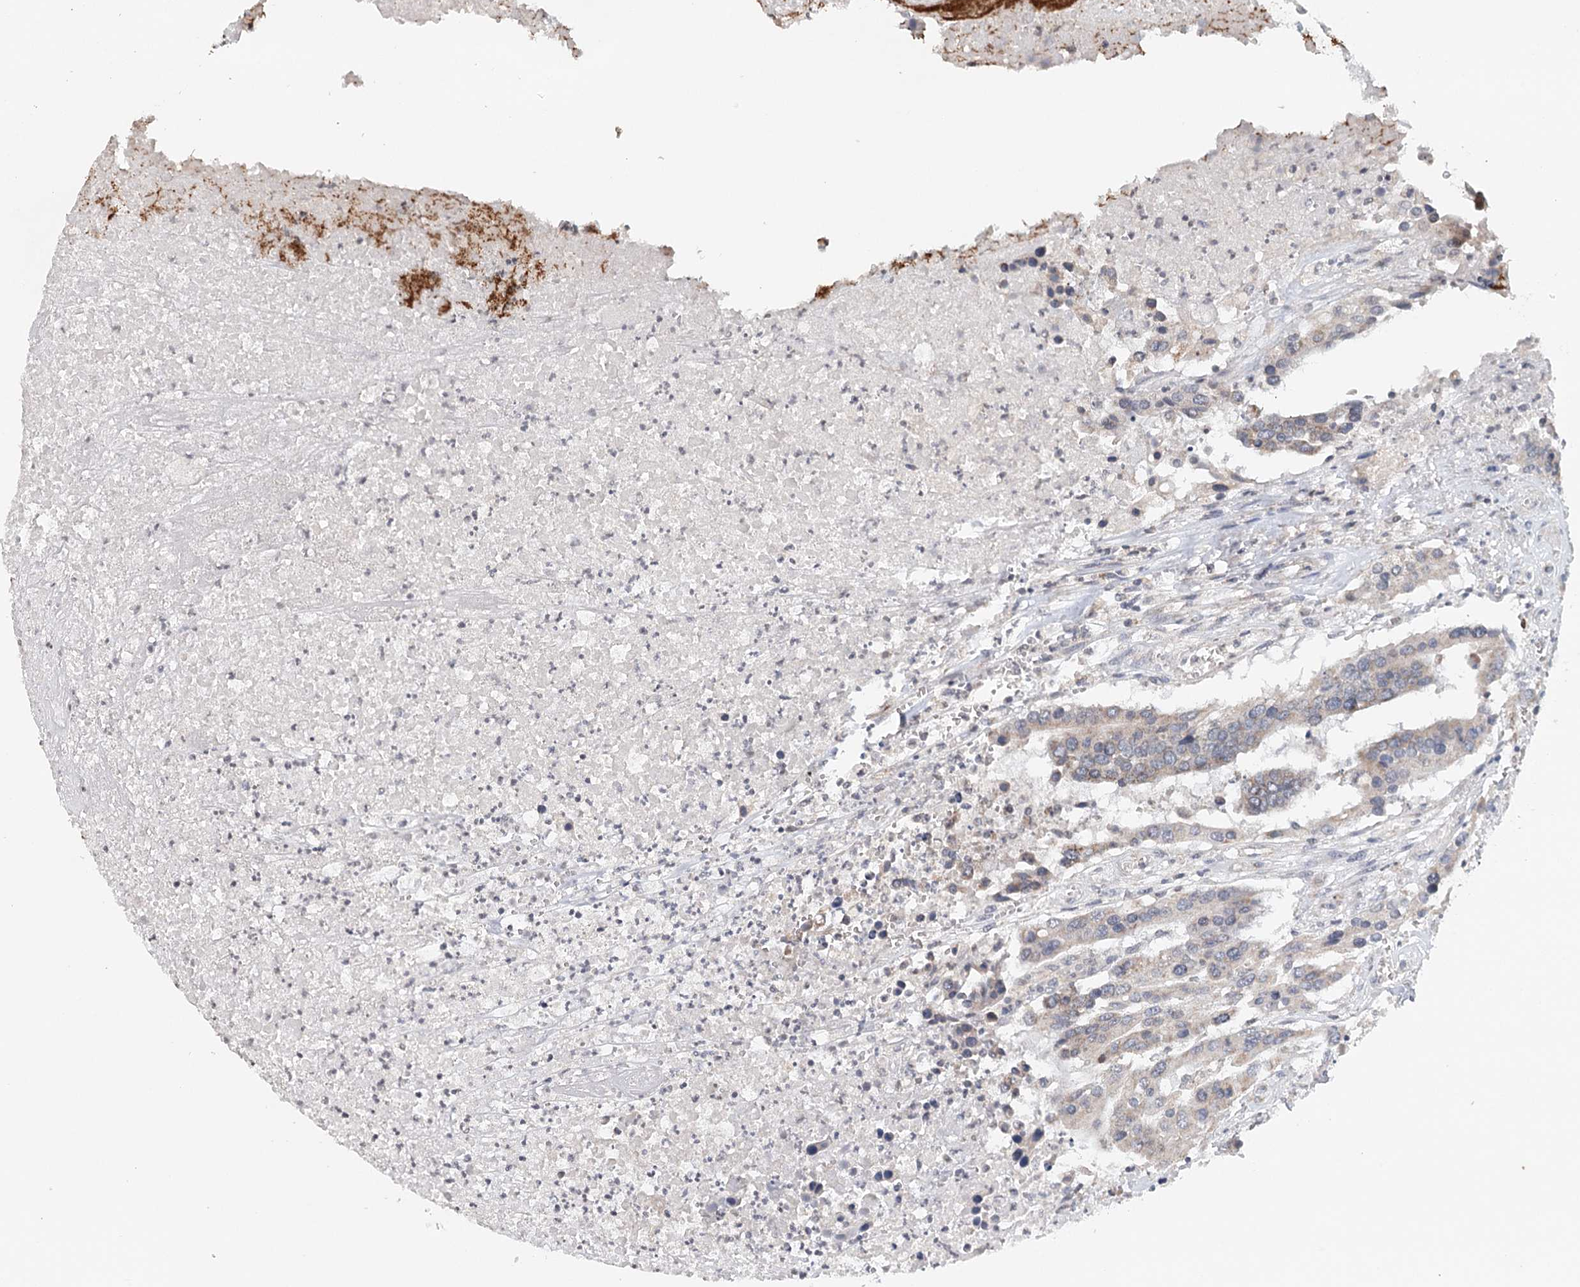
{"staining": {"intensity": "weak", "quantity": "<25%", "location": "cytoplasmic/membranous"}, "tissue": "colorectal cancer", "cell_type": "Tumor cells", "image_type": "cancer", "snomed": [{"axis": "morphology", "description": "Adenocarcinoma, NOS"}, {"axis": "topography", "description": "Colon"}], "caption": "Adenocarcinoma (colorectal) was stained to show a protein in brown. There is no significant staining in tumor cells.", "gene": "ICOS", "patient": {"sex": "male", "age": 77}}